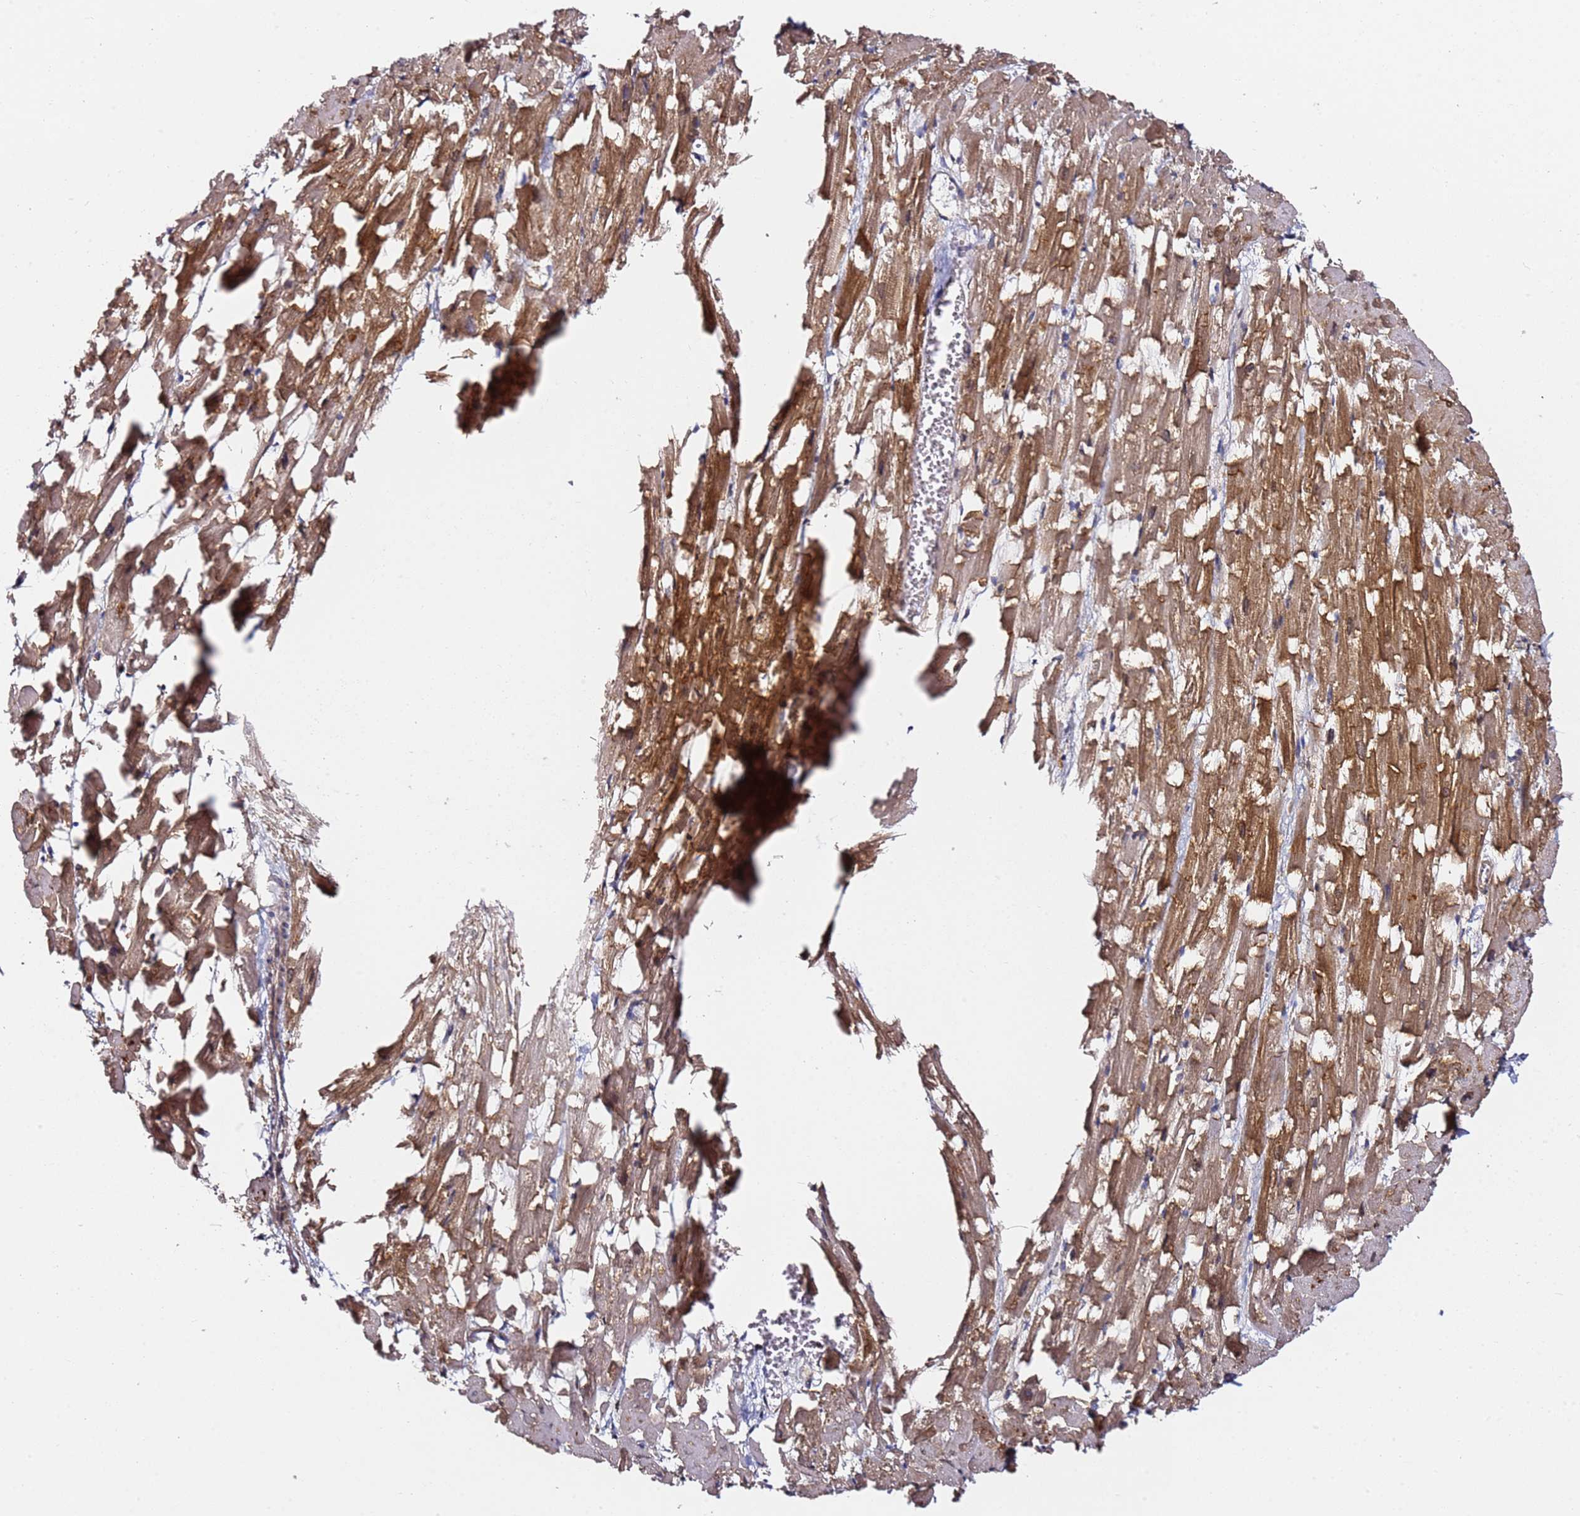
{"staining": {"intensity": "moderate", "quantity": ">75%", "location": "cytoplasmic/membranous"}, "tissue": "heart muscle", "cell_type": "Cardiomyocytes", "image_type": "normal", "snomed": [{"axis": "morphology", "description": "Normal tissue, NOS"}, {"axis": "topography", "description": "Heart"}], "caption": "The immunohistochemical stain shows moderate cytoplasmic/membranous expression in cardiomyocytes of benign heart muscle.", "gene": "PRKAB2", "patient": {"sex": "female", "age": 64}}